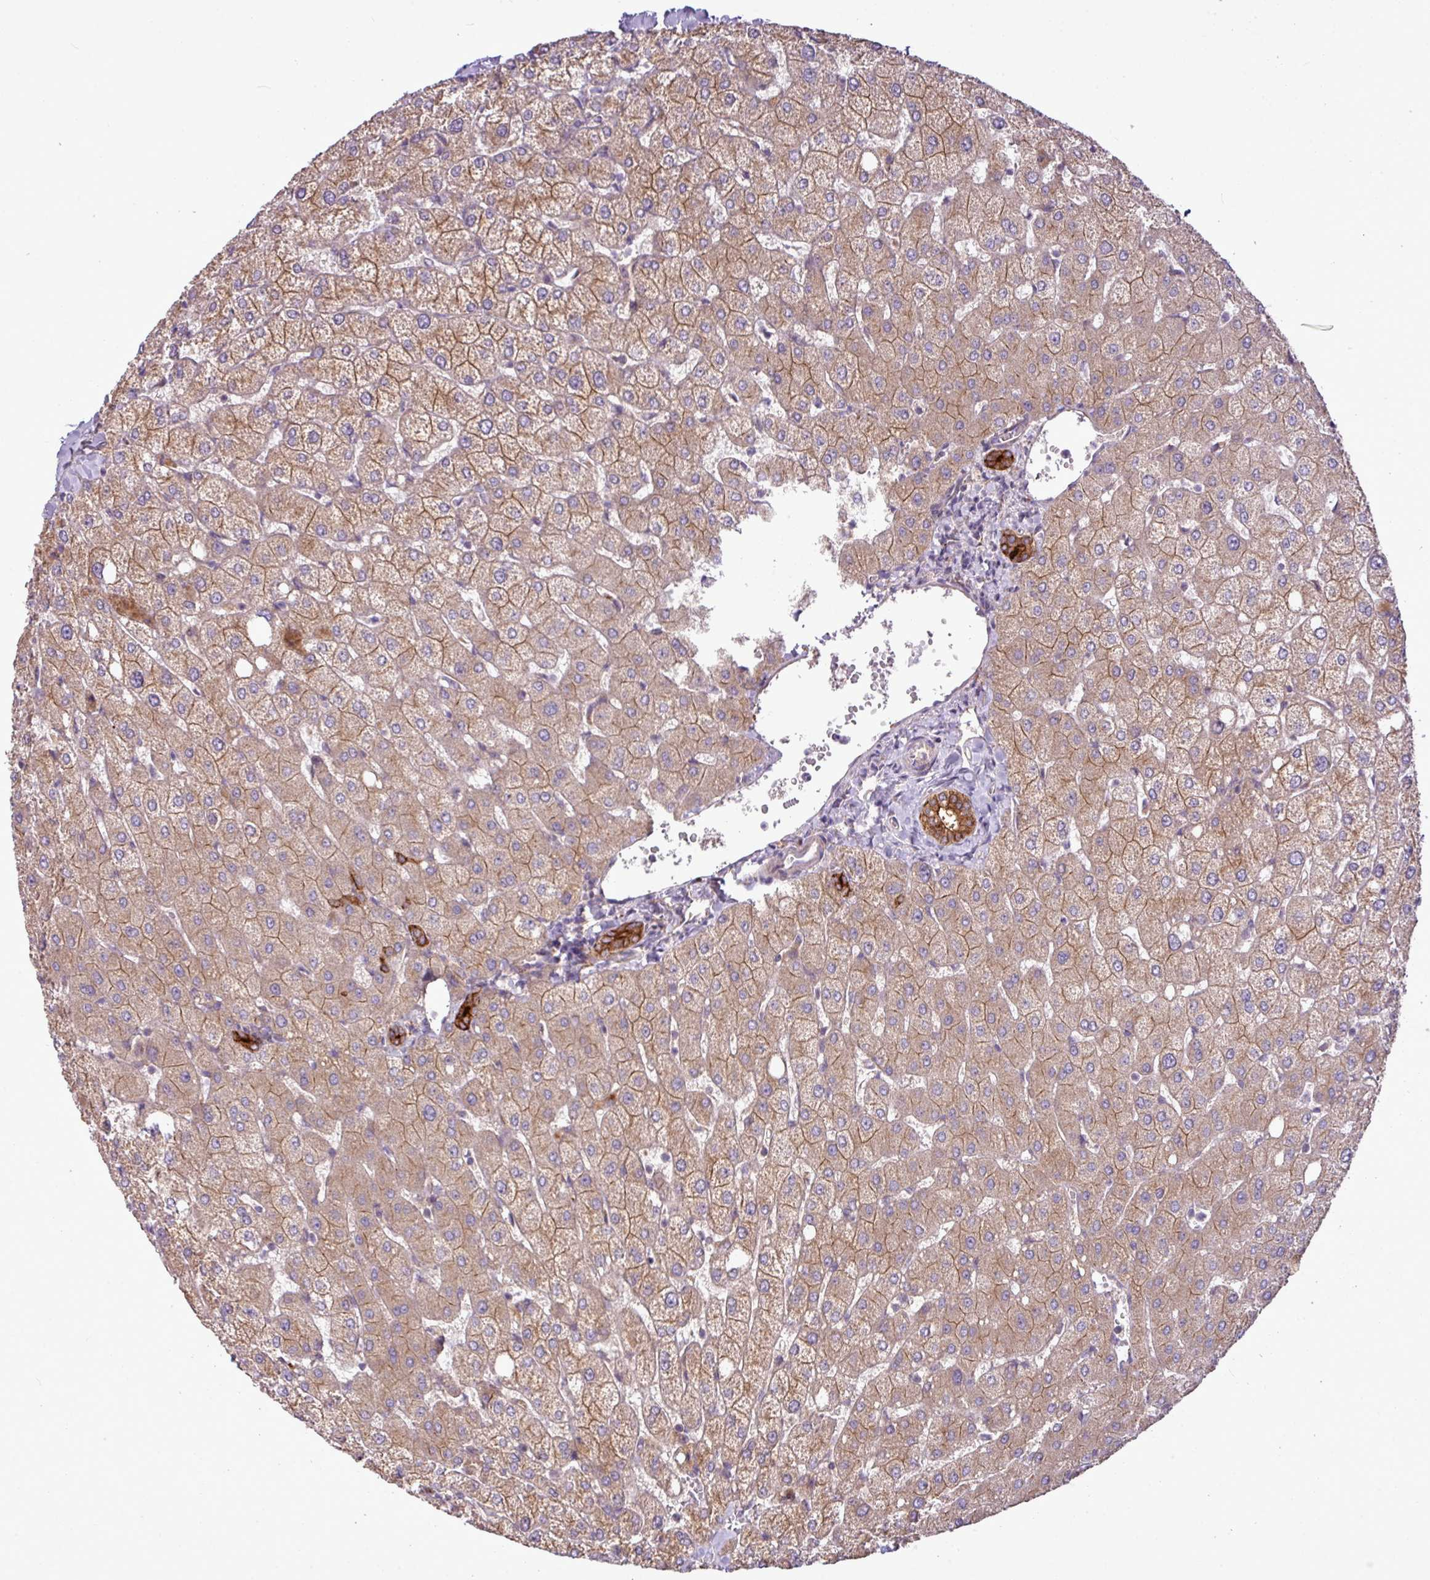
{"staining": {"intensity": "moderate", "quantity": ">75%", "location": "cytoplasmic/membranous"}, "tissue": "liver", "cell_type": "Cholangiocytes", "image_type": "normal", "snomed": [{"axis": "morphology", "description": "Normal tissue, NOS"}, {"axis": "topography", "description": "Liver"}], "caption": "Protein expression analysis of normal human liver reveals moderate cytoplasmic/membranous expression in about >75% of cholangiocytes. (Brightfield microscopy of DAB IHC at high magnification).", "gene": "XIAP", "patient": {"sex": "female", "age": 54}}